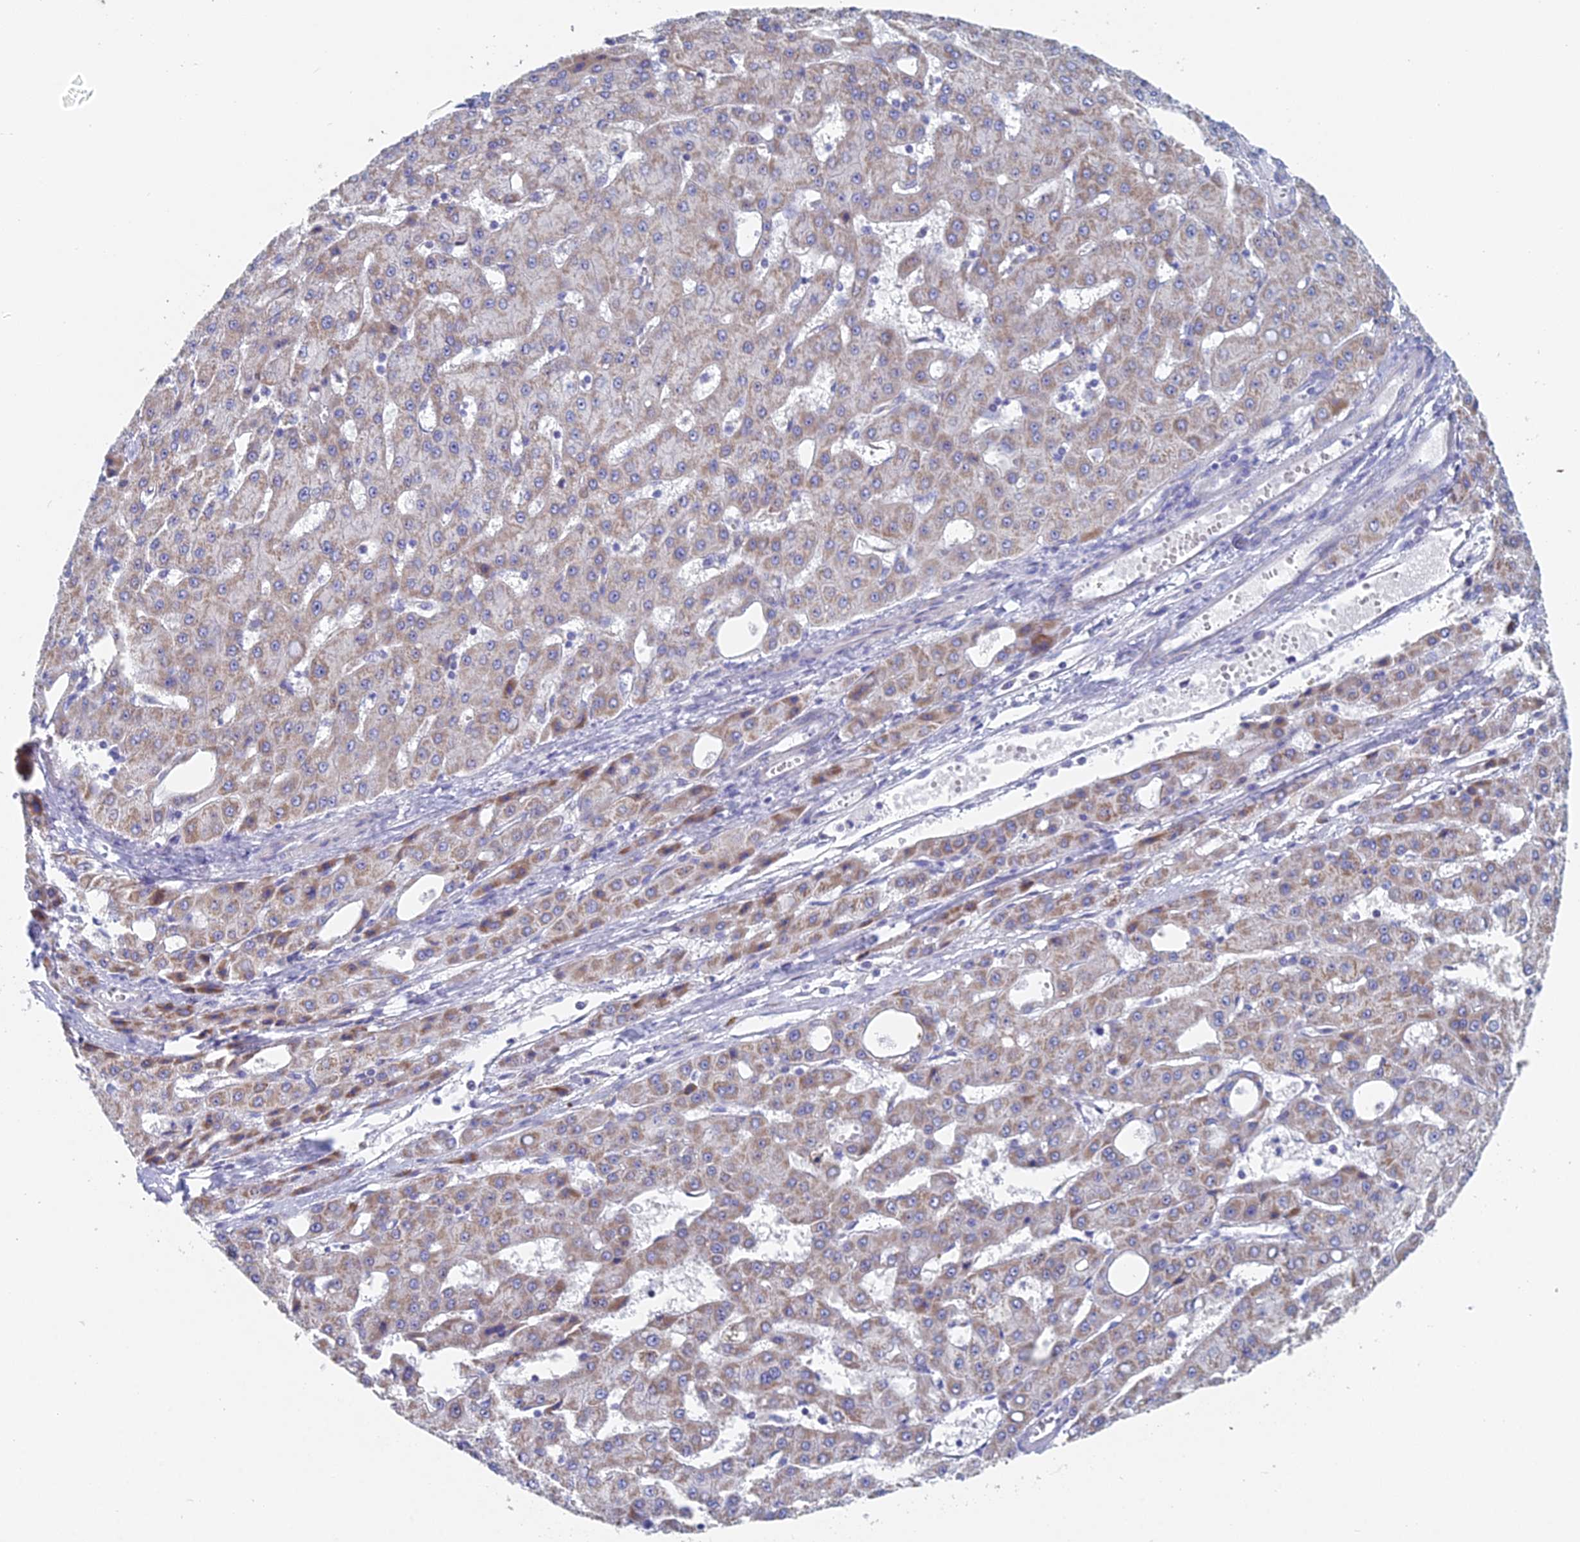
{"staining": {"intensity": "moderate", "quantity": "25%-75%", "location": "cytoplasmic/membranous"}, "tissue": "liver cancer", "cell_type": "Tumor cells", "image_type": "cancer", "snomed": [{"axis": "morphology", "description": "Carcinoma, Hepatocellular, NOS"}, {"axis": "topography", "description": "Liver"}], "caption": "Liver hepatocellular carcinoma stained with a protein marker displays moderate staining in tumor cells.", "gene": "ACSM1", "patient": {"sex": "male", "age": 47}}